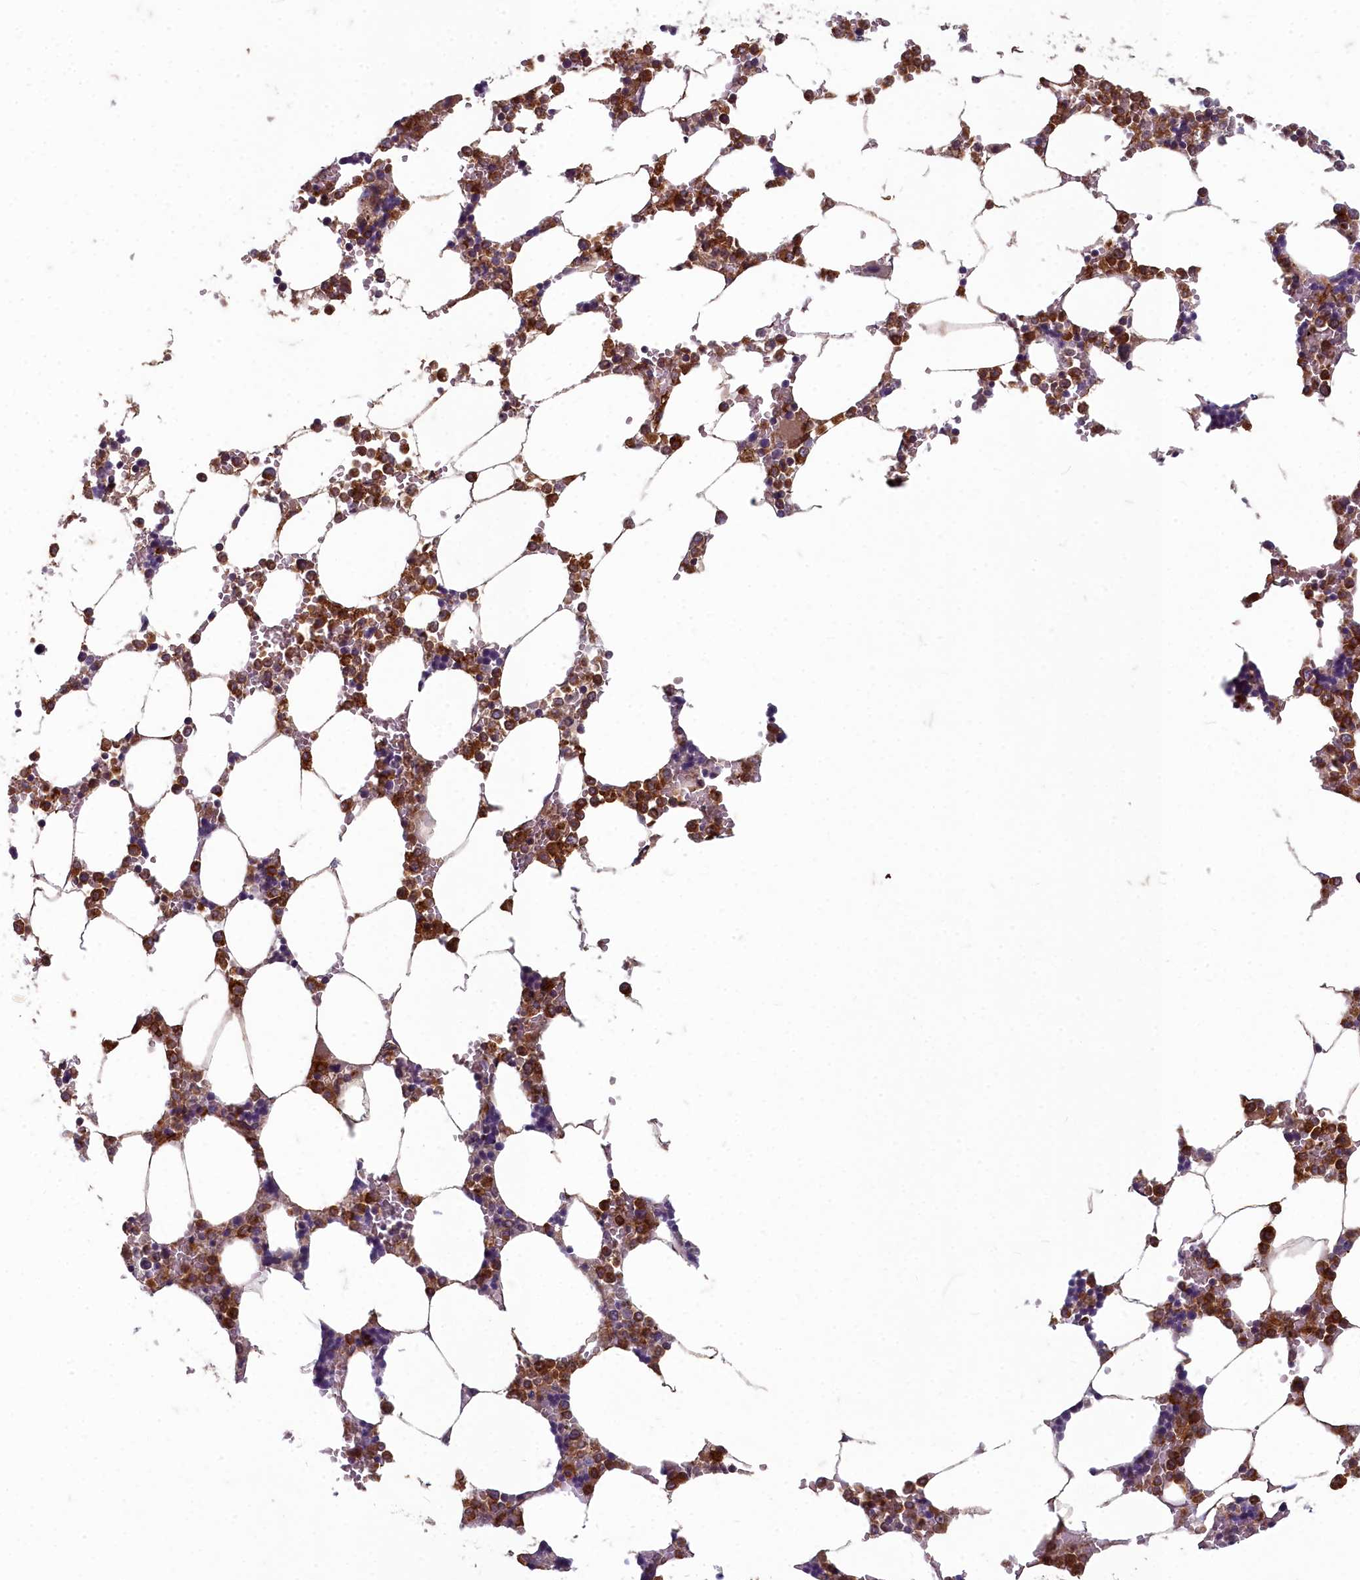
{"staining": {"intensity": "strong", "quantity": ">75%", "location": "cytoplasmic/membranous"}, "tissue": "bone marrow", "cell_type": "Hematopoietic cells", "image_type": "normal", "snomed": [{"axis": "morphology", "description": "Normal tissue, NOS"}, {"axis": "topography", "description": "Bone marrow"}], "caption": "High-magnification brightfield microscopy of benign bone marrow stained with DAB (brown) and counterstained with hematoxylin (blue). hematopoietic cells exhibit strong cytoplasmic/membranous staining is identified in approximately>75% of cells.", "gene": "ZNF626", "patient": {"sex": "male", "age": 64}}